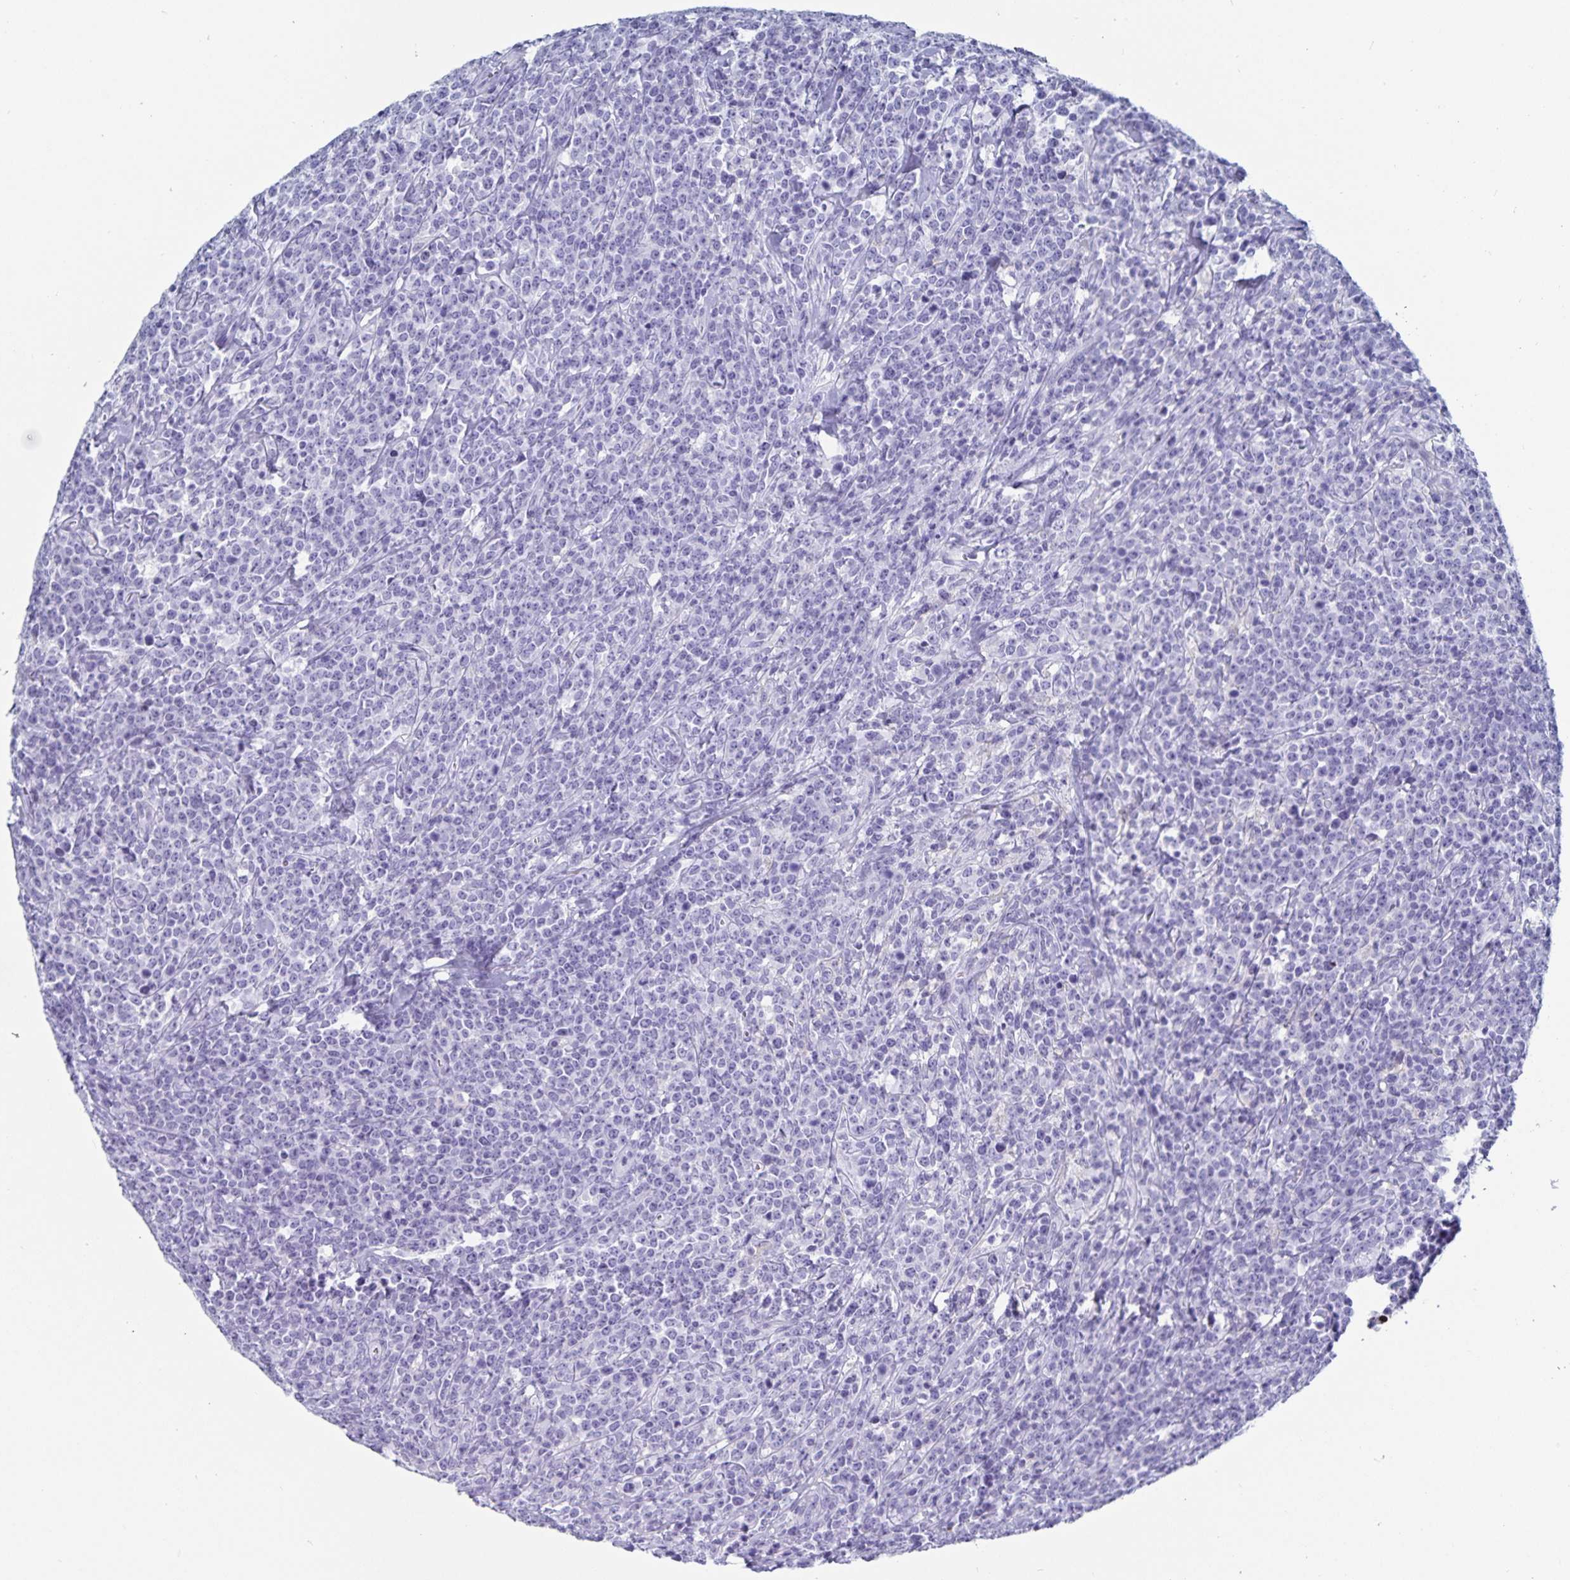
{"staining": {"intensity": "negative", "quantity": "none", "location": "none"}, "tissue": "lymphoma", "cell_type": "Tumor cells", "image_type": "cancer", "snomed": [{"axis": "morphology", "description": "Malignant lymphoma, non-Hodgkin's type, High grade"}, {"axis": "topography", "description": "Small intestine"}], "caption": "High power microscopy image of an IHC image of lymphoma, revealing no significant expression in tumor cells.", "gene": "C19orf73", "patient": {"sex": "female", "age": 56}}